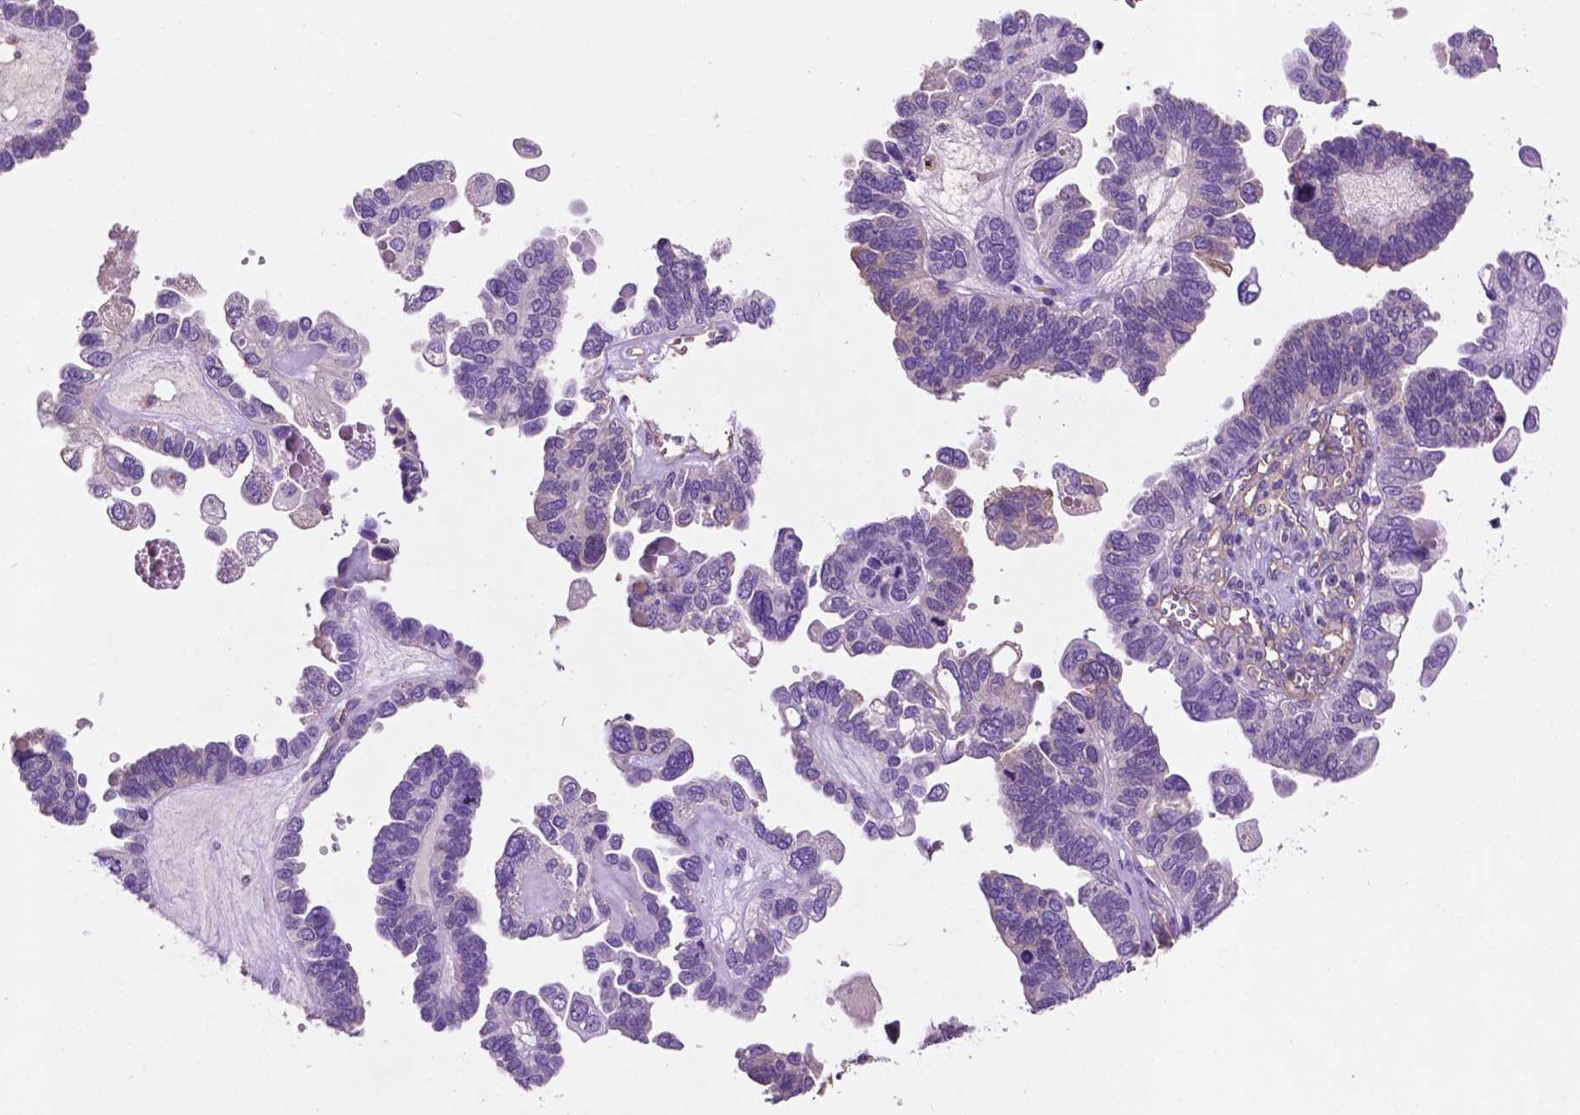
{"staining": {"intensity": "negative", "quantity": "none", "location": "none"}, "tissue": "ovarian cancer", "cell_type": "Tumor cells", "image_type": "cancer", "snomed": [{"axis": "morphology", "description": "Cystadenocarcinoma, serous, NOS"}, {"axis": "topography", "description": "Ovary"}], "caption": "Immunohistochemistry of human ovarian cancer reveals no staining in tumor cells.", "gene": "GDPD5", "patient": {"sex": "female", "age": 51}}